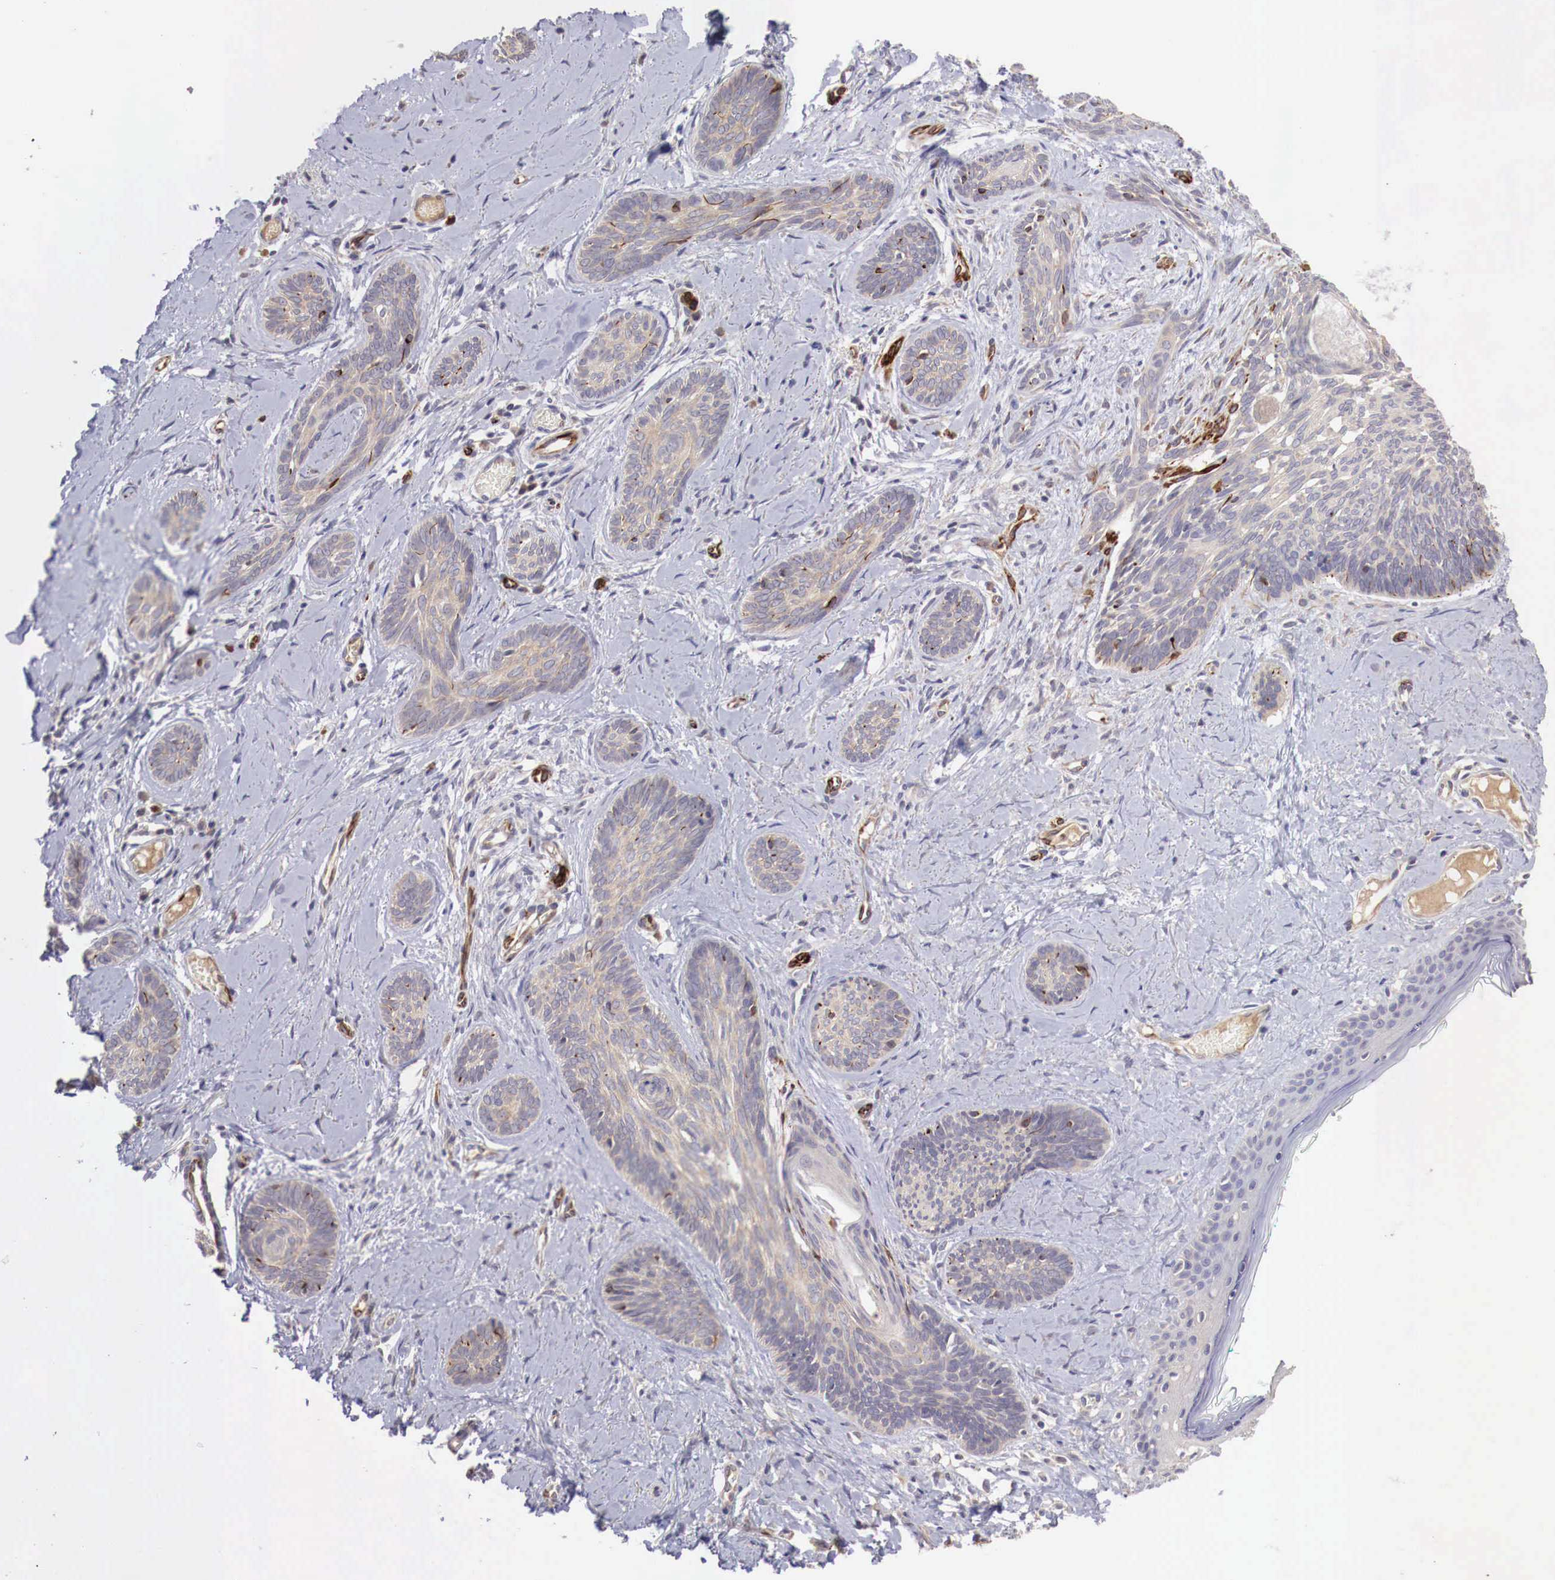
{"staining": {"intensity": "negative", "quantity": "none", "location": "none"}, "tissue": "skin cancer", "cell_type": "Tumor cells", "image_type": "cancer", "snomed": [{"axis": "morphology", "description": "Basal cell carcinoma"}, {"axis": "topography", "description": "Skin"}], "caption": "Tumor cells show no significant staining in skin basal cell carcinoma. (DAB (3,3'-diaminobenzidine) immunohistochemistry, high magnification).", "gene": "WT1", "patient": {"sex": "female", "age": 81}}